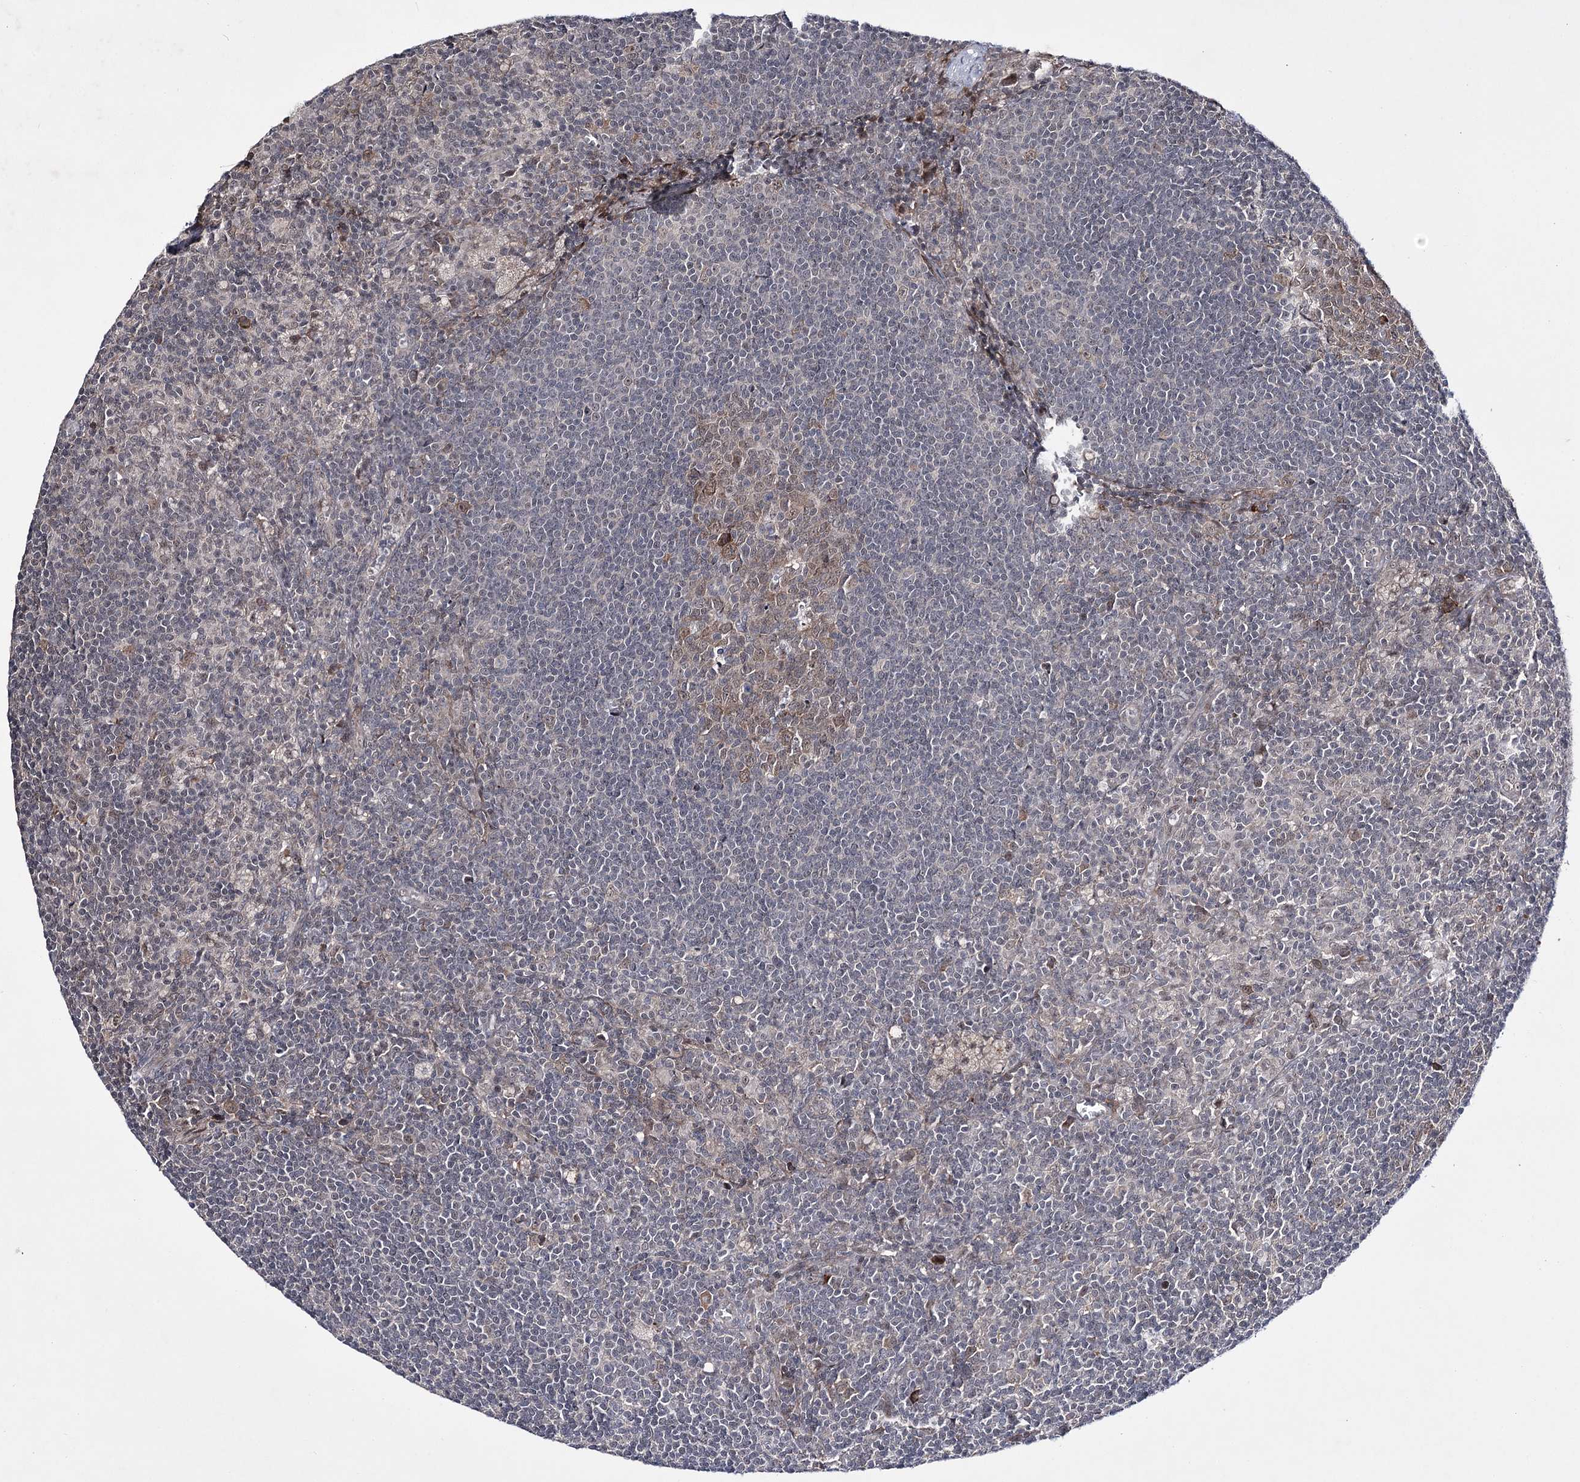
{"staining": {"intensity": "weak", "quantity": "<25%", "location": "cytoplasmic/membranous"}, "tissue": "lymph node", "cell_type": "Germinal center cells", "image_type": "normal", "snomed": [{"axis": "morphology", "description": "Normal tissue, NOS"}, {"axis": "topography", "description": "Lymph node"}], "caption": "IHC histopathology image of unremarkable lymph node: lymph node stained with DAB shows no significant protein expression in germinal center cells.", "gene": "HOXC11", "patient": {"sex": "male", "age": 69}}